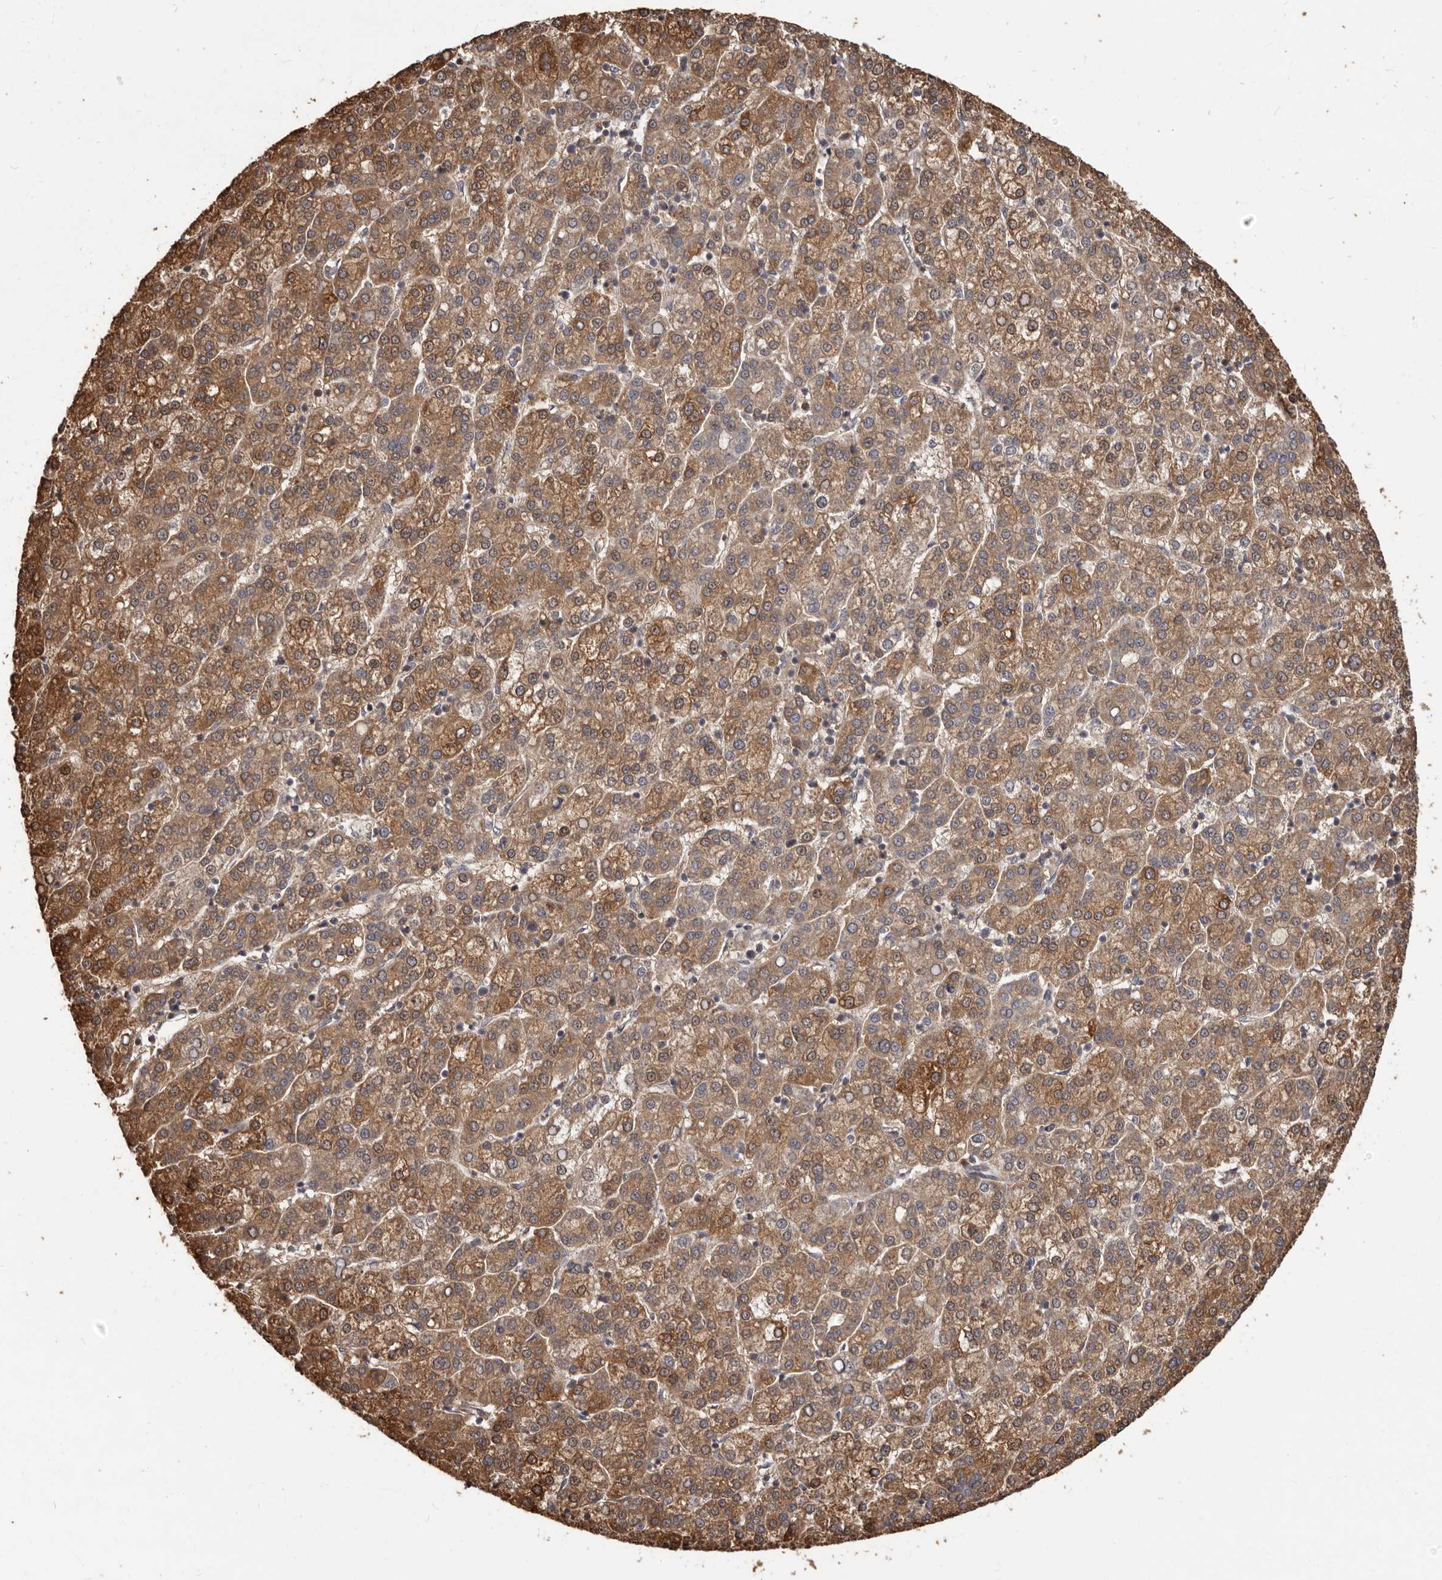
{"staining": {"intensity": "moderate", "quantity": ">75%", "location": "cytoplasmic/membranous"}, "tissue": "liver cancer", "cell_type": "Tumor cells", "image_type": "cancer", "snomed": [{"axis": "morphology", "description": "Carcinoma, Hepatocellular, NOS"}, {"axis": "topography", "description": "Liver"}], "caption": "Immunohistochemistry (IHC) of hepatocellular carcinoma (liver) demonstrates medium levels of moderate cytoplasmic/membranous staining in approximately >75% of tumor cells. Ihc stains the protein in brown and the nuclei are stained blue.", "gene": "MTO1", "patient": {"sex": "female", "age": 58}}